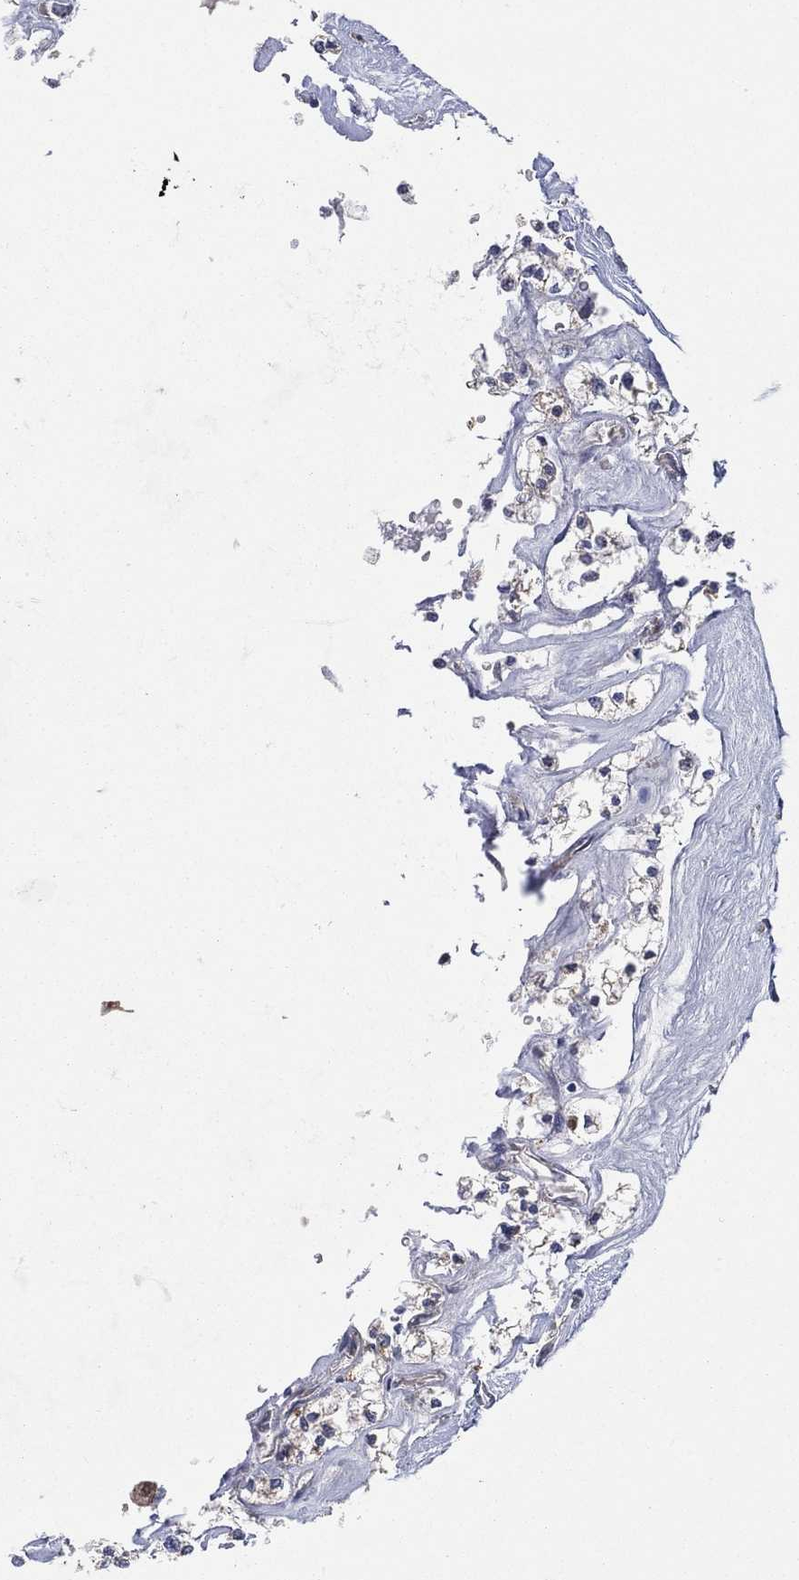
{"staining": {"intensity": "negative", "quantity": "none", "location": "none"}, "tissue": "renal cancer", "cell_type": "Tumor cells", "image_type": "cancer", "snomed": [{"axis": "morphology", "description": "Adenocarcinoma, NOS"}, {"axis": "topography", "description": "Kidney"}], "caption": "This is an immunohistochemistry photomicrograph of human adenocarcinoma (renal). There is no positivity in tumor cells.", "gene": "SMPD3", "patient": {"sex": "male", "age": 80}}